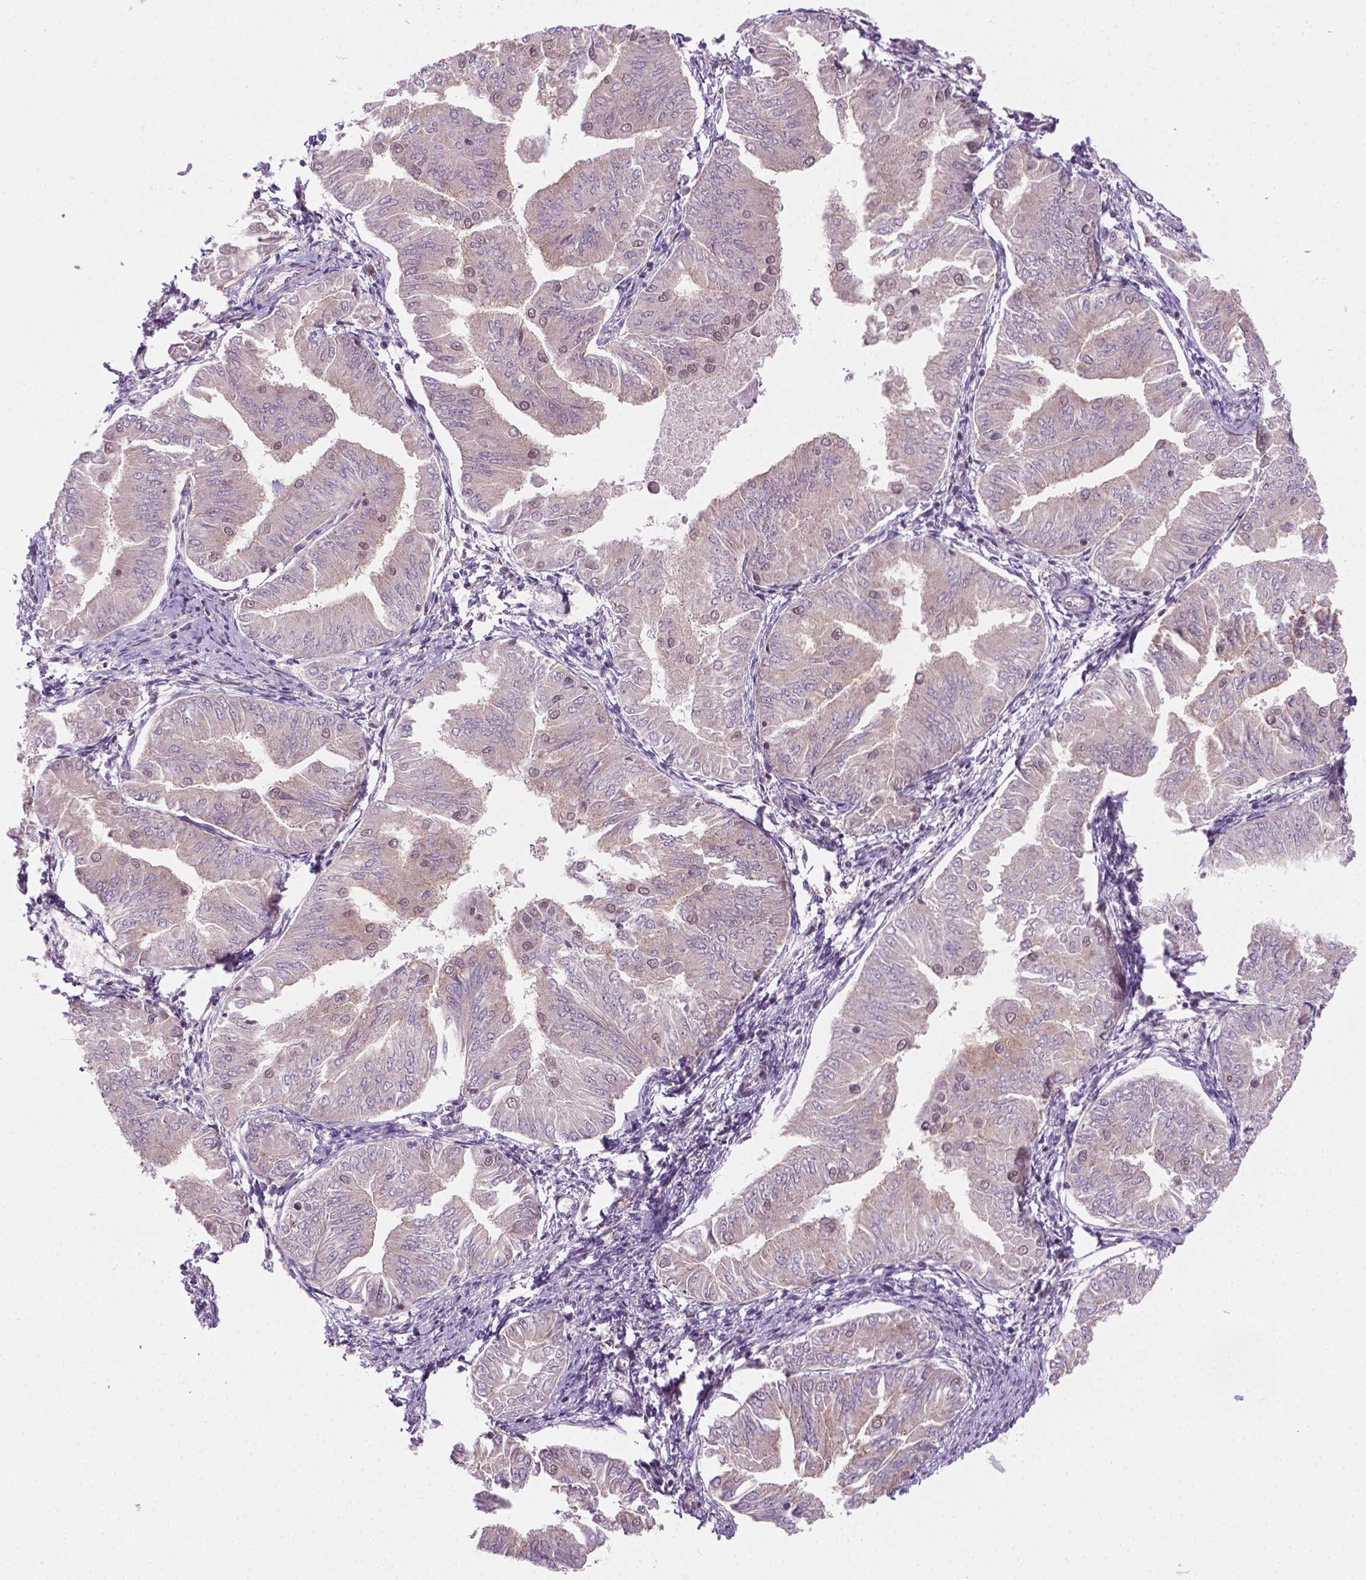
{"staining": {"intensity": "weak", "quantity": "<25%", "location": "nuclear"}, "tissue": "endometrial cancer", "cell_type": "Tumor cells", "image_type": "cancer", "snomed": [{"axis": "morphology", "description": "Adenocarcinoma, NOS"}, {"axis": "topography", "description": "Endometrium"}], "caption": "IHC histopathology image of neoplastic tissue: human endometrial cancer (adenocarcinoma) stained with DAB displays no significant protein staining in tumor cells.", "gene": "PHAX", "patient": {"sex": "female", "age": 53}}